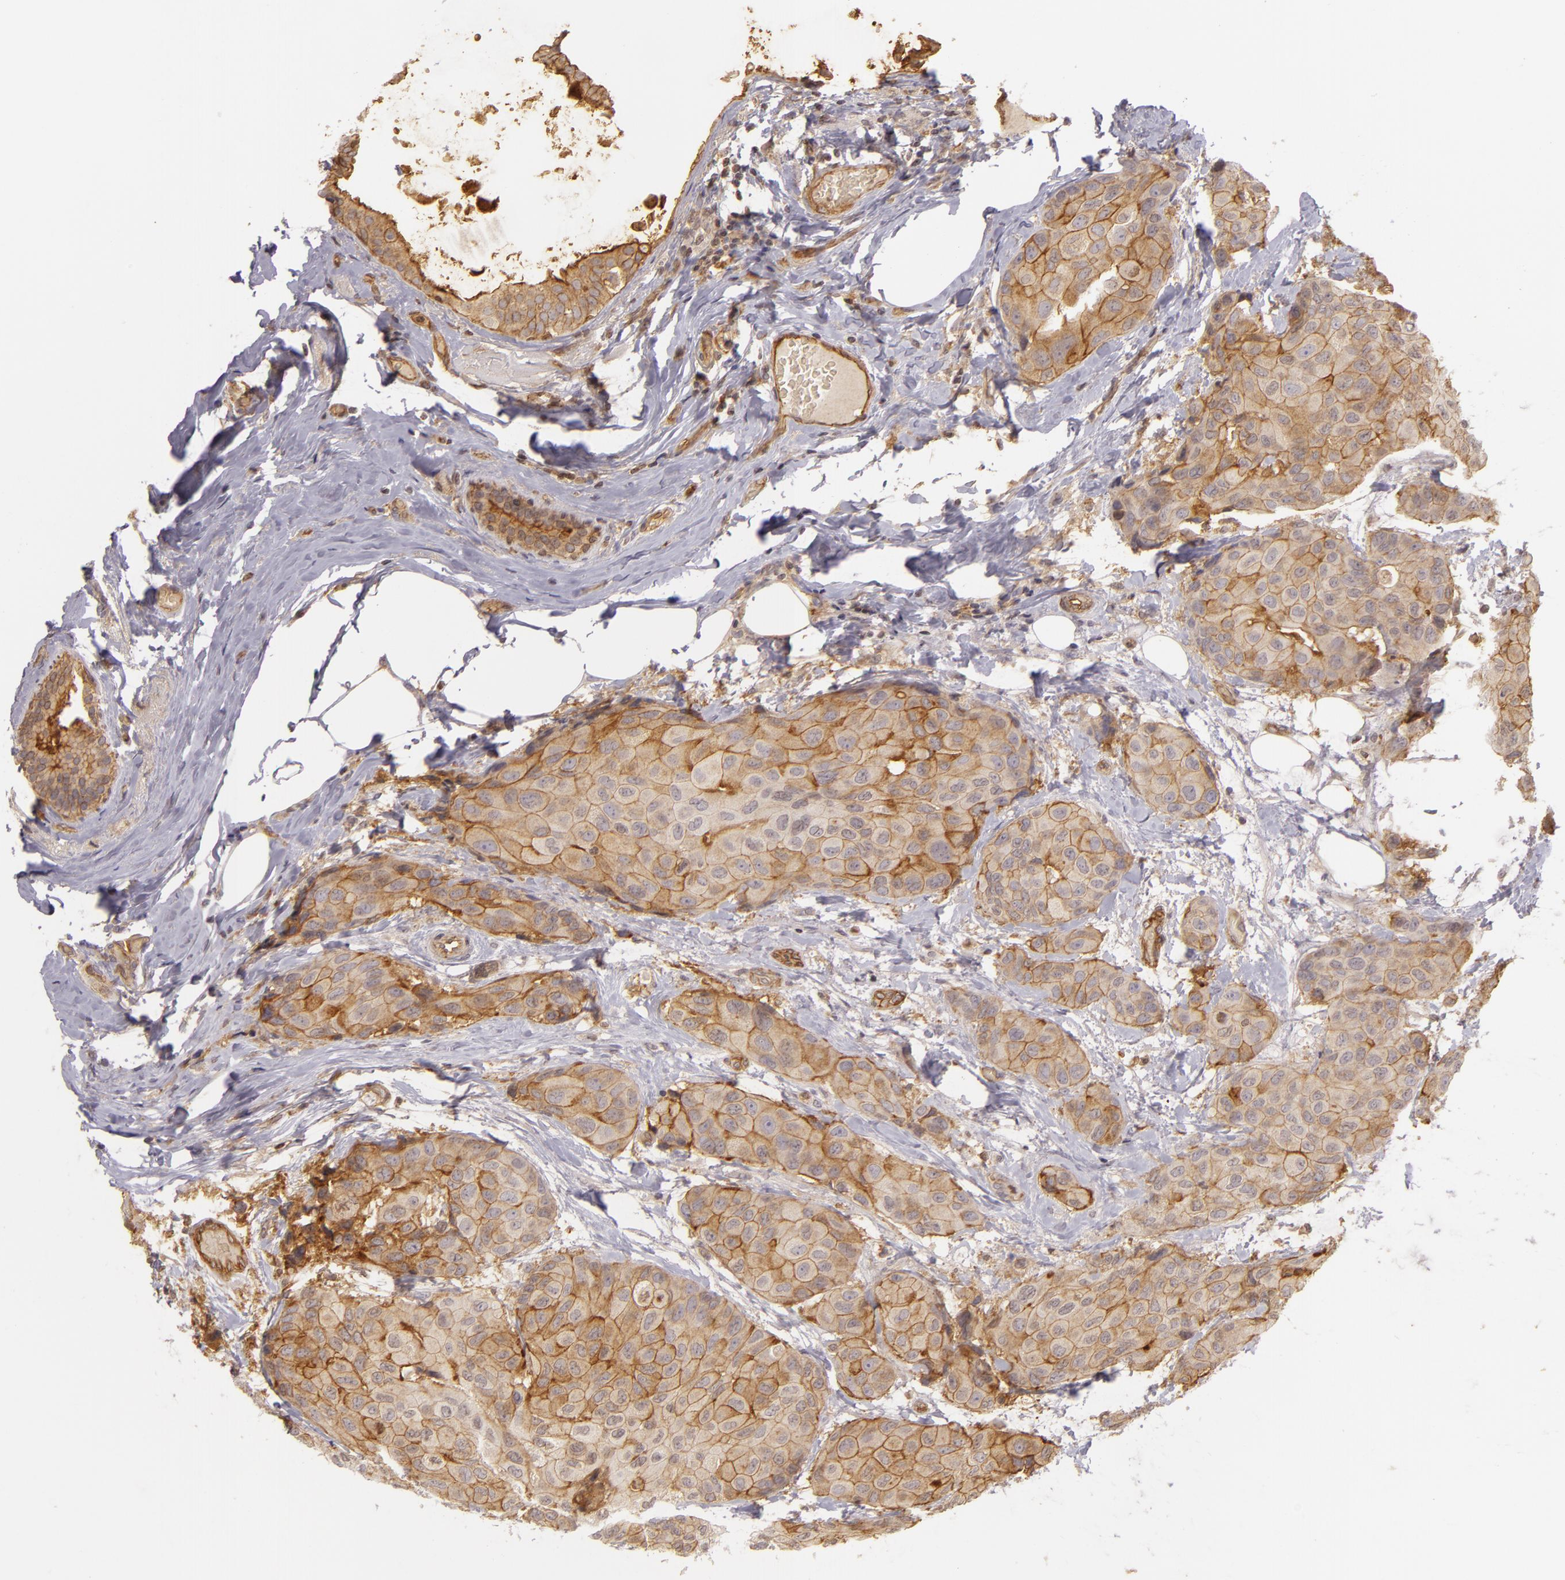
{"staining": {"intensity": "weak", "quantity": ">75%", "location": "cytoplasmic/membranous"}, "tissue": "breast cancer", "cell_type": "Tumor cells", "image_type": "cancer", "snomed": [{"axis": "morphology", "description": "Duct carcinoma"}, {"axis": "topography", "description": "Breast"}], "caption": "High-magnification brightfield microscopy of breast intraductal carcinoma stained with DAB (3,3'-diaminobenzidine) (brown) and counterstained with hematoxylin (blue). tumor cells exhibit weak cytoplasmic/membranous positivity is present in approximately>75% of cells.", "gene": "CD59", "patient": {"sex": "female", "age": 68}}